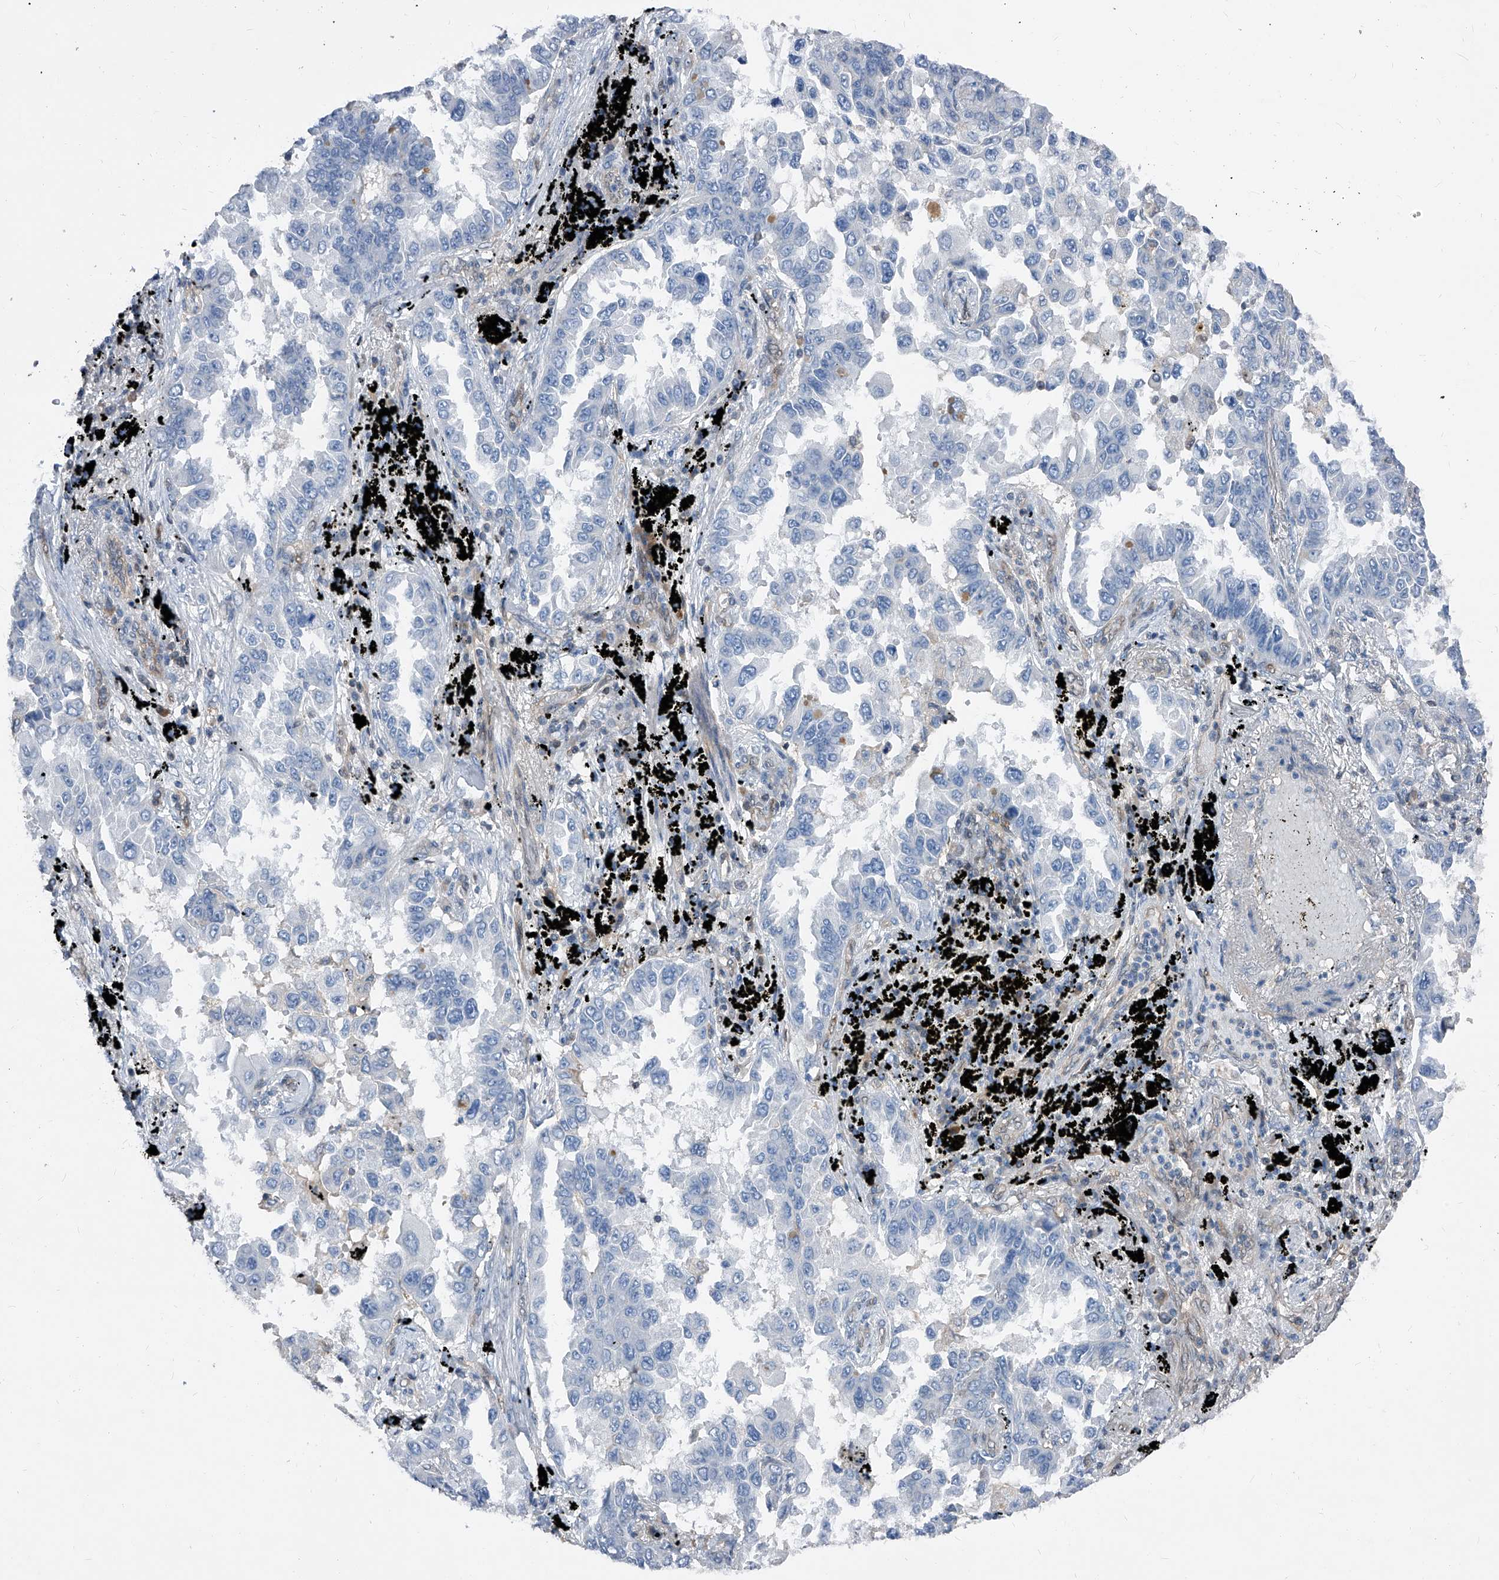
{"staining": {"intensity": "negative", "quantity": "none", "location": "none"}, "tissue": "lung cancer", "cell_type": "Tumor cells", "image_type": "cancer", "snomed": [{"axis": "morphology", "description": "Adenocarcinoma, NOS"}, {"axis": "topography", "description": "Lung"}], "caption": "Immunohistochemistry micrograph of human lung adenocarcinoma stained for a protein (brown), which displays no positivity in tumor cells. (Stains: DAB (3,3'-diaminobenzidine) immunohistochemistry (IHC) with hematoxylin counter stain, Microscopy: brightfield microscopy at high magnification).", "gene": "MAP2K6", "patient": {"sex": "female", "age": 67}}